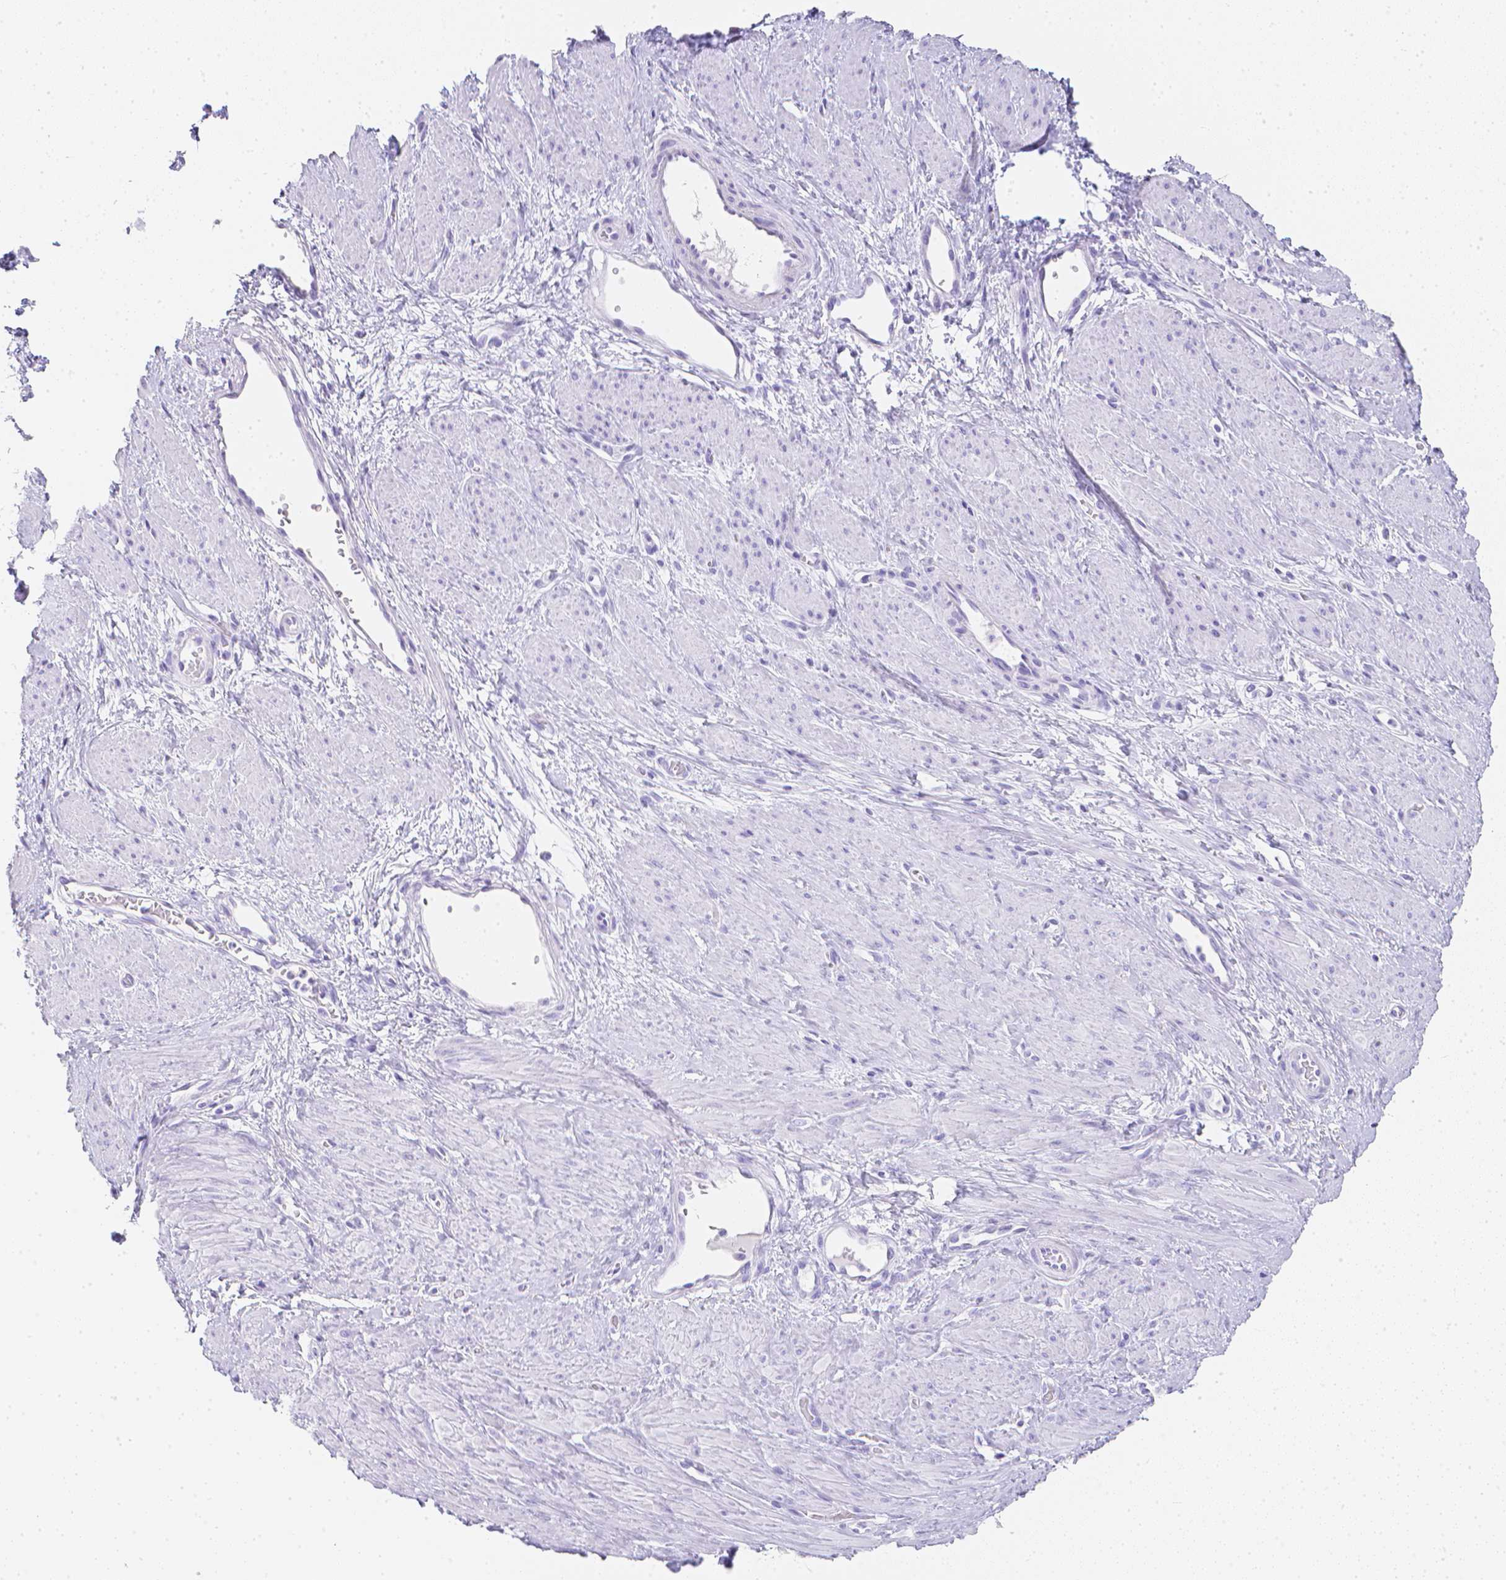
{"staining": {"intensity": "negative", "quantity": "none", "location": "none"}, "tissue": "smooth muscle", "cell_type": "Smooth muscle cells", "image_type": "normal", "snomed": [{"axis": "morphology", "description": "Normal tissue, NOS"}, {"axis": "topography", "description": "Smooth muscle"}, {"axis": "topography", "description": "Uterus"}], "caption": "Smooth muscle stained for a protein using immunohistochemistry (IHC) reveals no expression smooth muscle cells.", "gene": "LGALS4", "patient": {"sex": "female", "age": 39}}